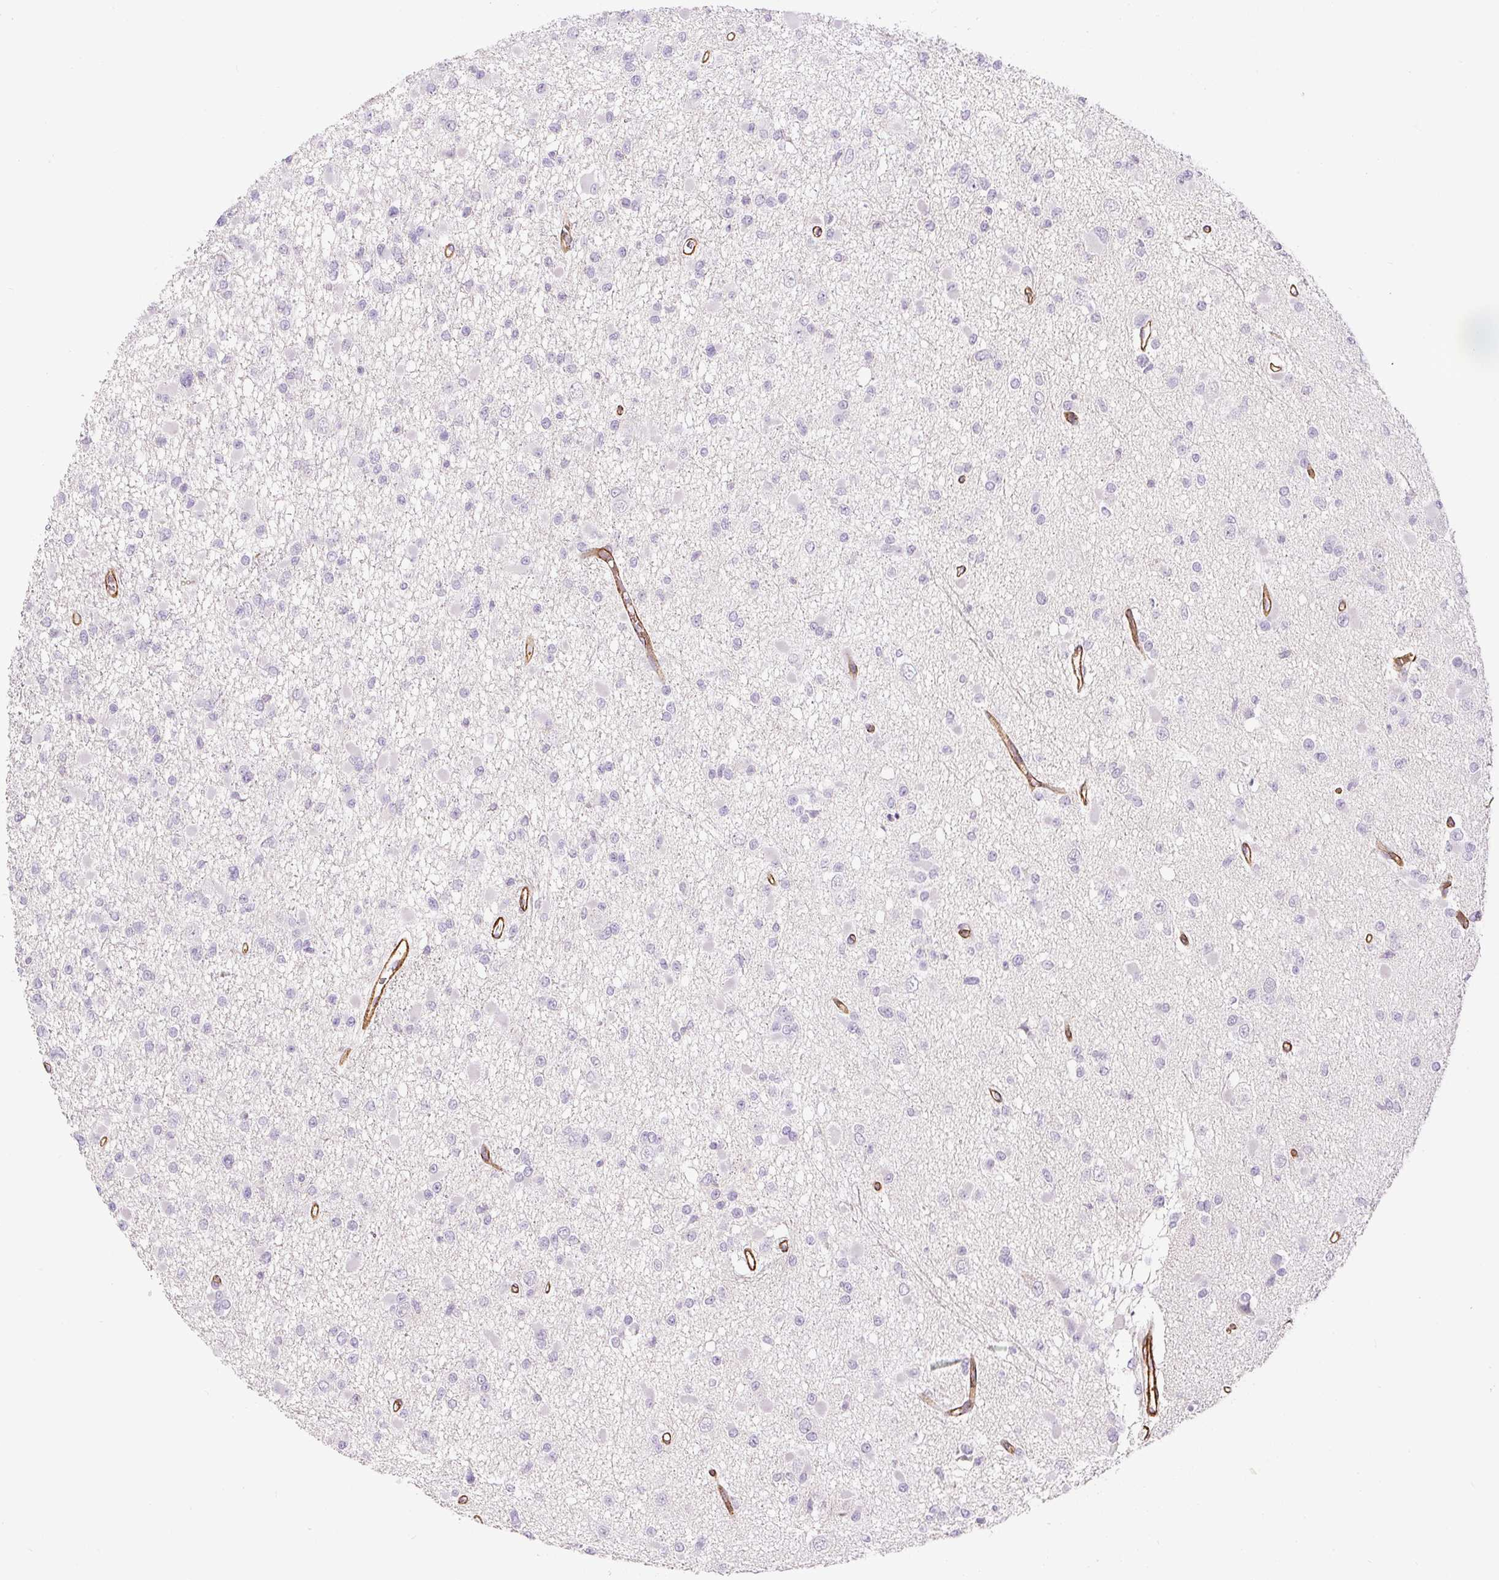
{"staining": {"intensity": "negative", "quantity": "none", "location": "none"}, "tissue": "glioma", "cell_type": "Tumor cells", "image_type": "cancer", "snomed": [{"axis": "morphology", "description": "Glioma, malignant, Low grade"}, {"axis": "topography", "description": "Brain"}], "caption": "Malignant low-grade glioma was stained to show a protein in brown. There is no significant expression in tumor cells. Brightfield microscopy of immunohistochemistry (IHC) stained with DAB (brown) and hematoxylin (blue), captured at high magnification.", "gene": "MYL12A", "patient": {"sex": "female", "age": 22}}